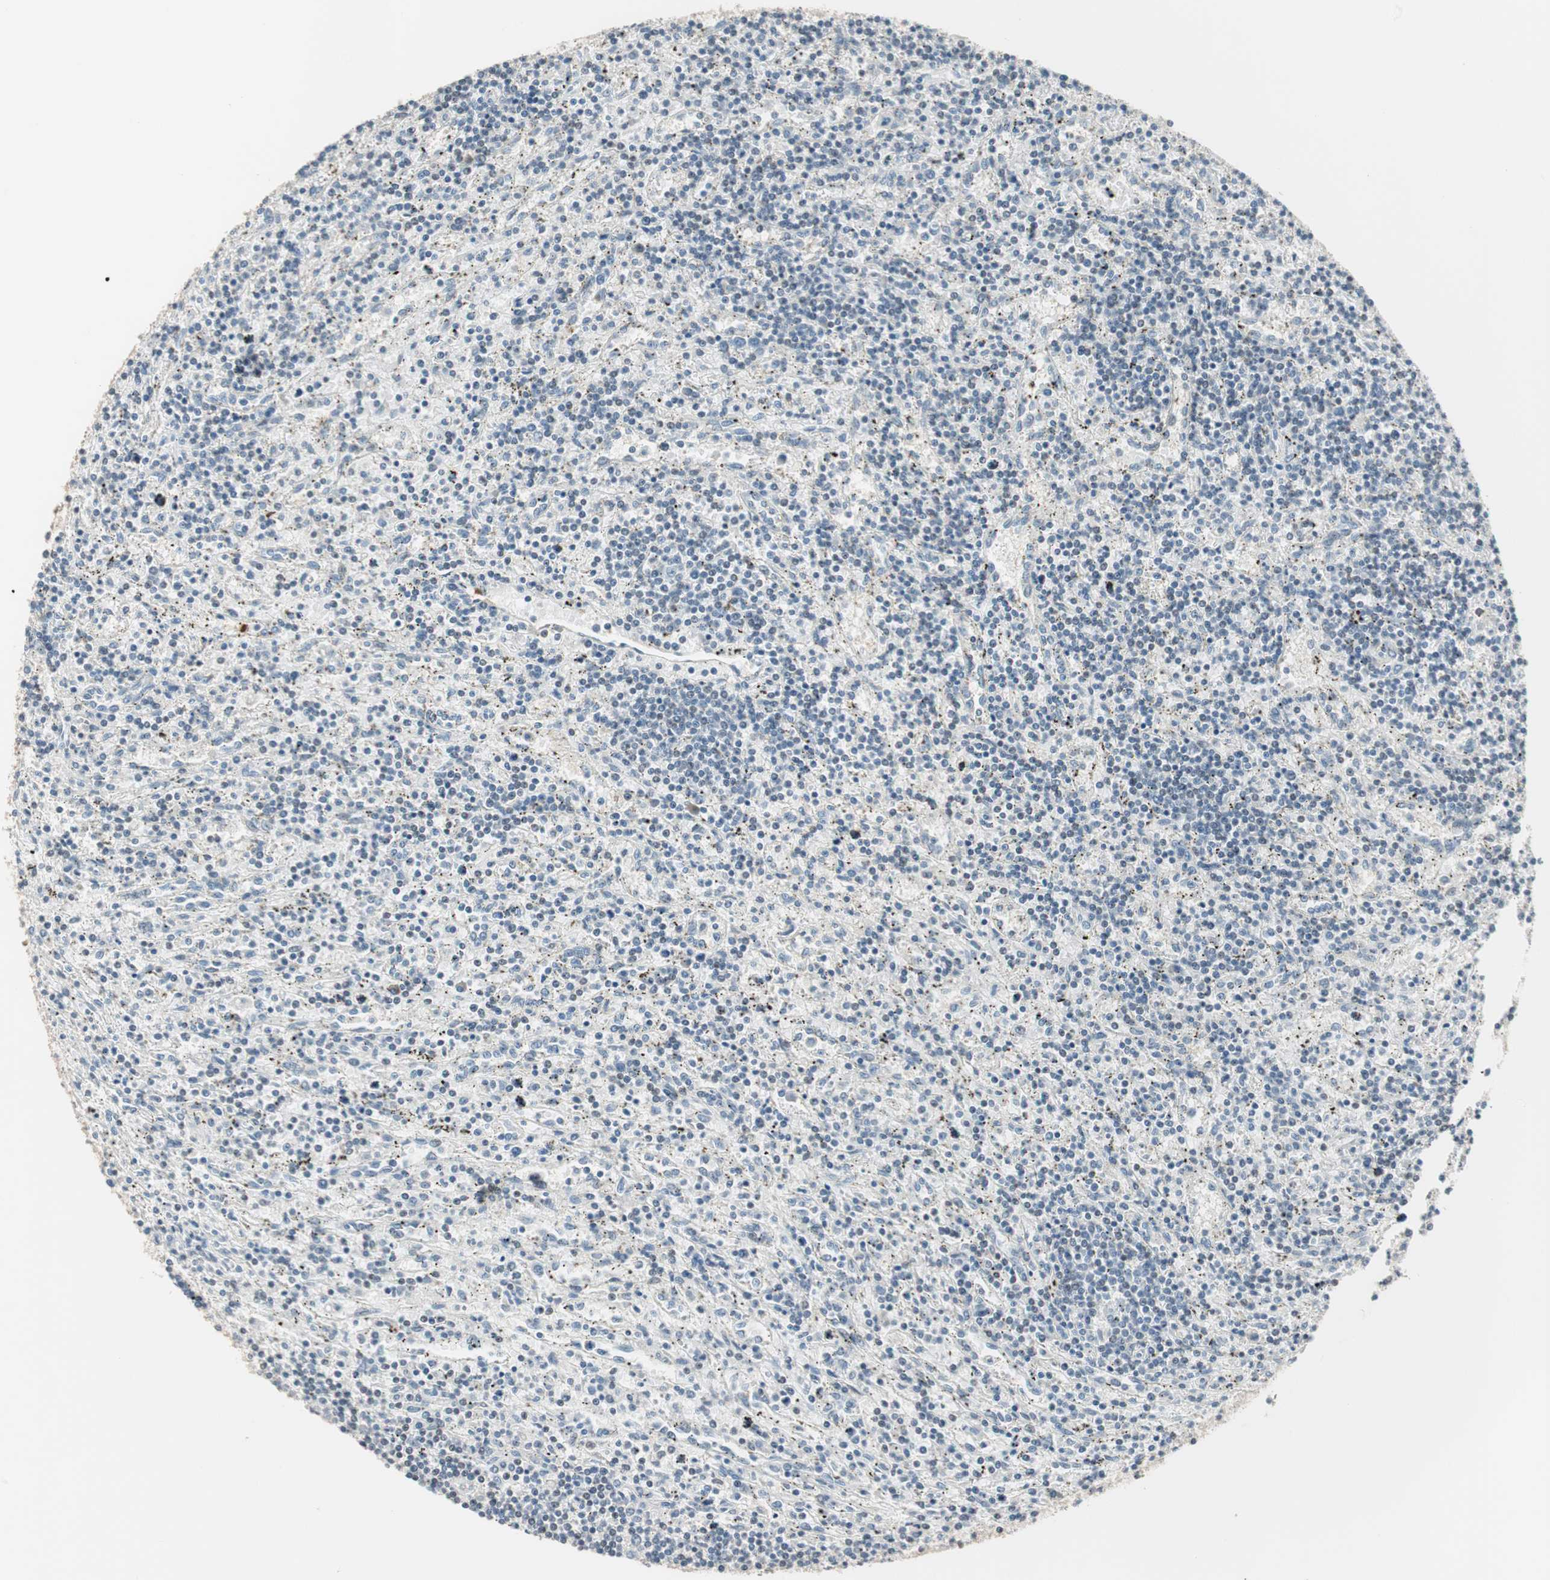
{"staining": {"intensity": "negative", "quantity": "none", "location": "none"}, "tissue": "lymphoma", "cell_type": "Tumor cells", "image_type": "cancer", "snomed": [{"axis": "morphology", "description": "Malignant lymphoma, non-Hodgkin's type, Low grade"}, {"axis": "topography", "description": "Spleen"}], "caption": "Image shows no protein positivity in tumor cells of lymphoma tissue.", "gene": "PDZK1", "patient": {"sex": "male", "age": 76}}